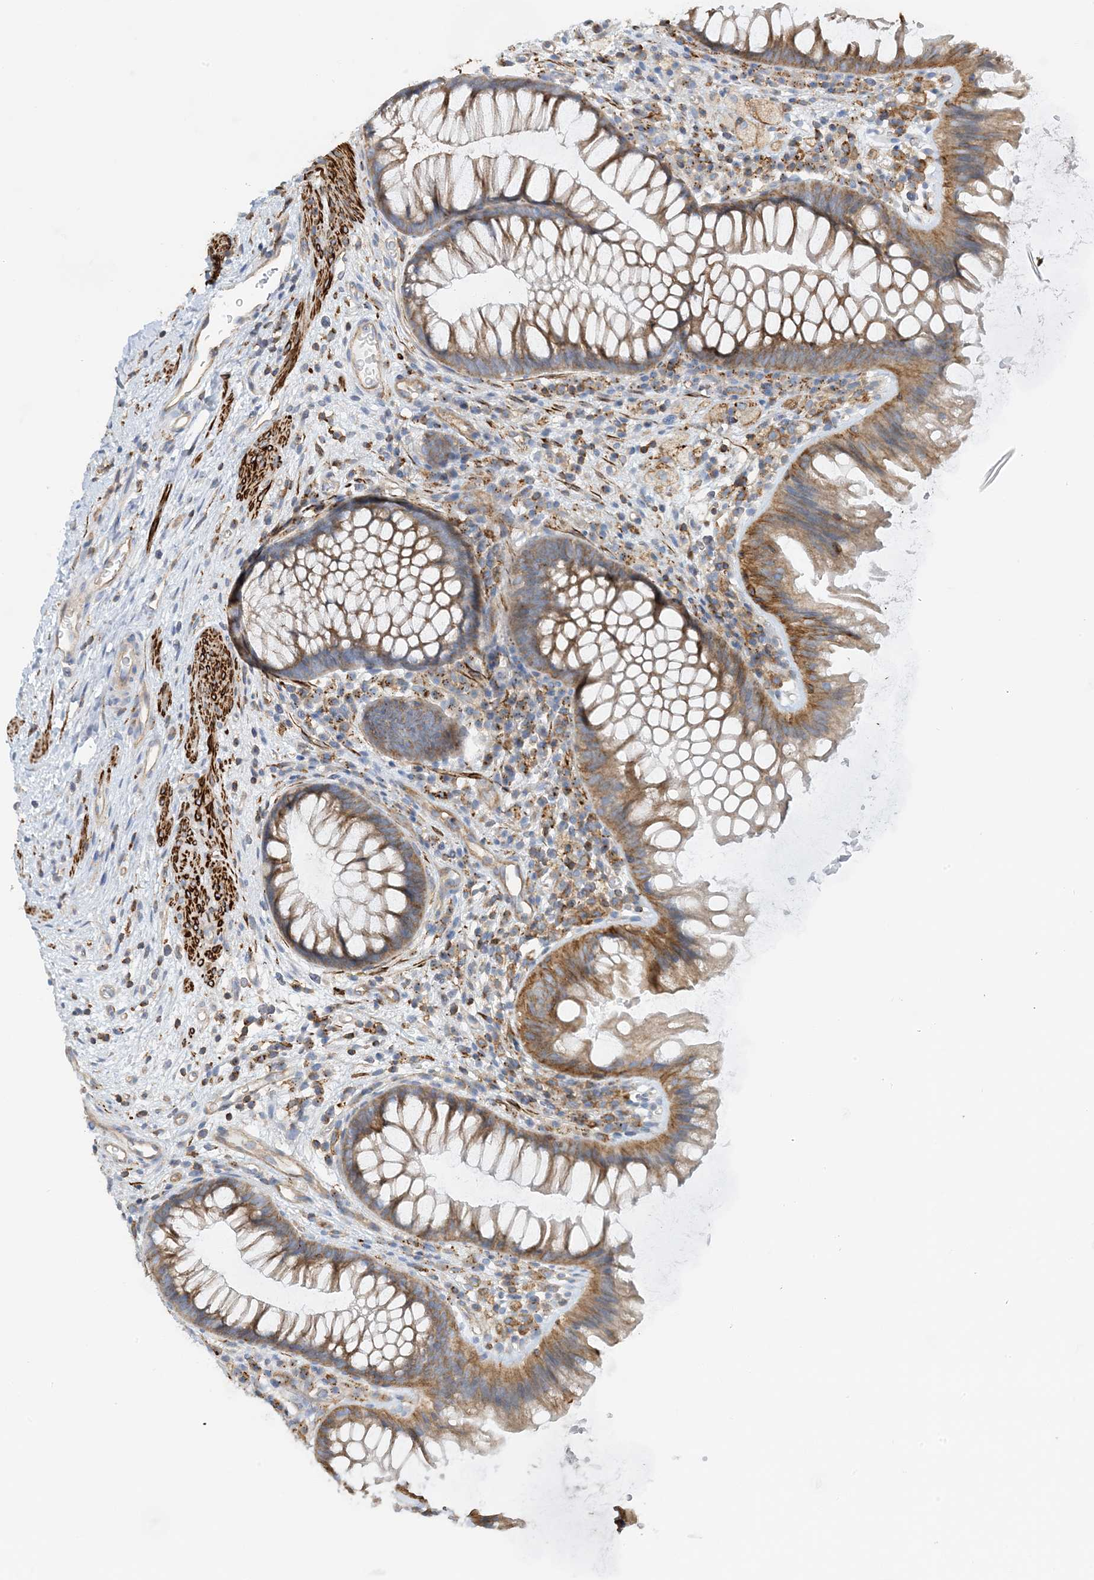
{"staining": {"intensity": "weak", "quantity": ">75%", "location": "cytoplasmic/membranous"}, "tissue": "colon", "cell_type": "Endothelial cells", "image_type": "normal", "snomed": [{"axis": "morphology", "description": "Normal tissue, NOS"}, {"axis": "topography", "description": "Colon"}], "caption": "Unremarkable colon was stained to show a protein in brown. There is low levels of weak cytoplasmic/membranous positivity in approximately >75% of endothelial cells. (brown staining indicates protein expression, while blue staining denotes nuclei).", "gene": "CALHM5", "patient": {"sex": "female", "age": 62}}